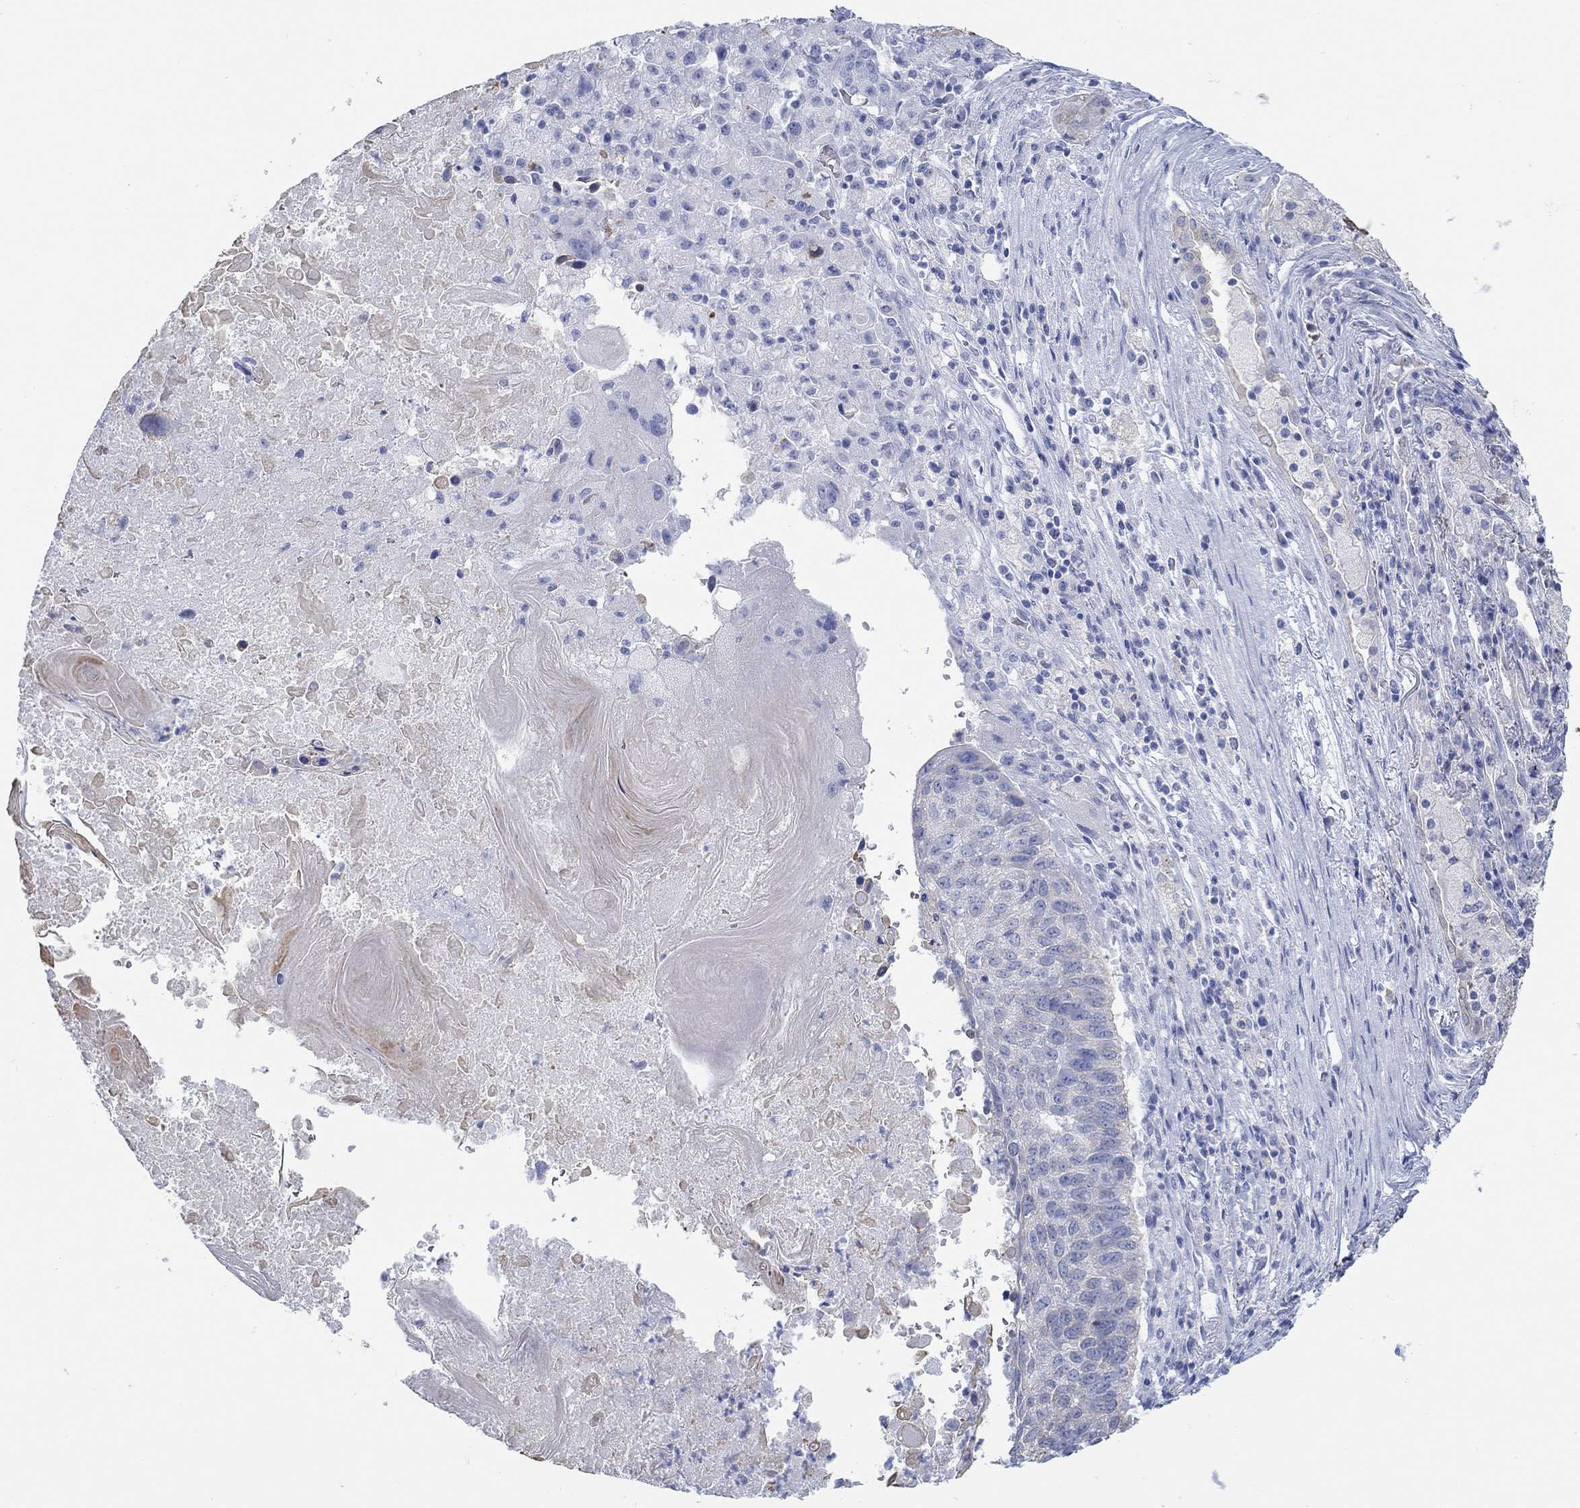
{"staining": {"intensity": "negative", "quantity": "none", "location": "none"}, "tissue": "lung cancer", "cell_type": "Tumor cells", "image_type": "cancer", "snomed": [{"axis": "morphology", "description": "Squamous cell carcinoma, NOS"}, {"axis": "topography", "description": "Lung"}], "caption": "Histopathology image shows no significant protein expression in tumor cells of lung cancer (squamous cell carcinoma).", "gene": "AK8", "patient": {"sex": "male", "age": 73}}